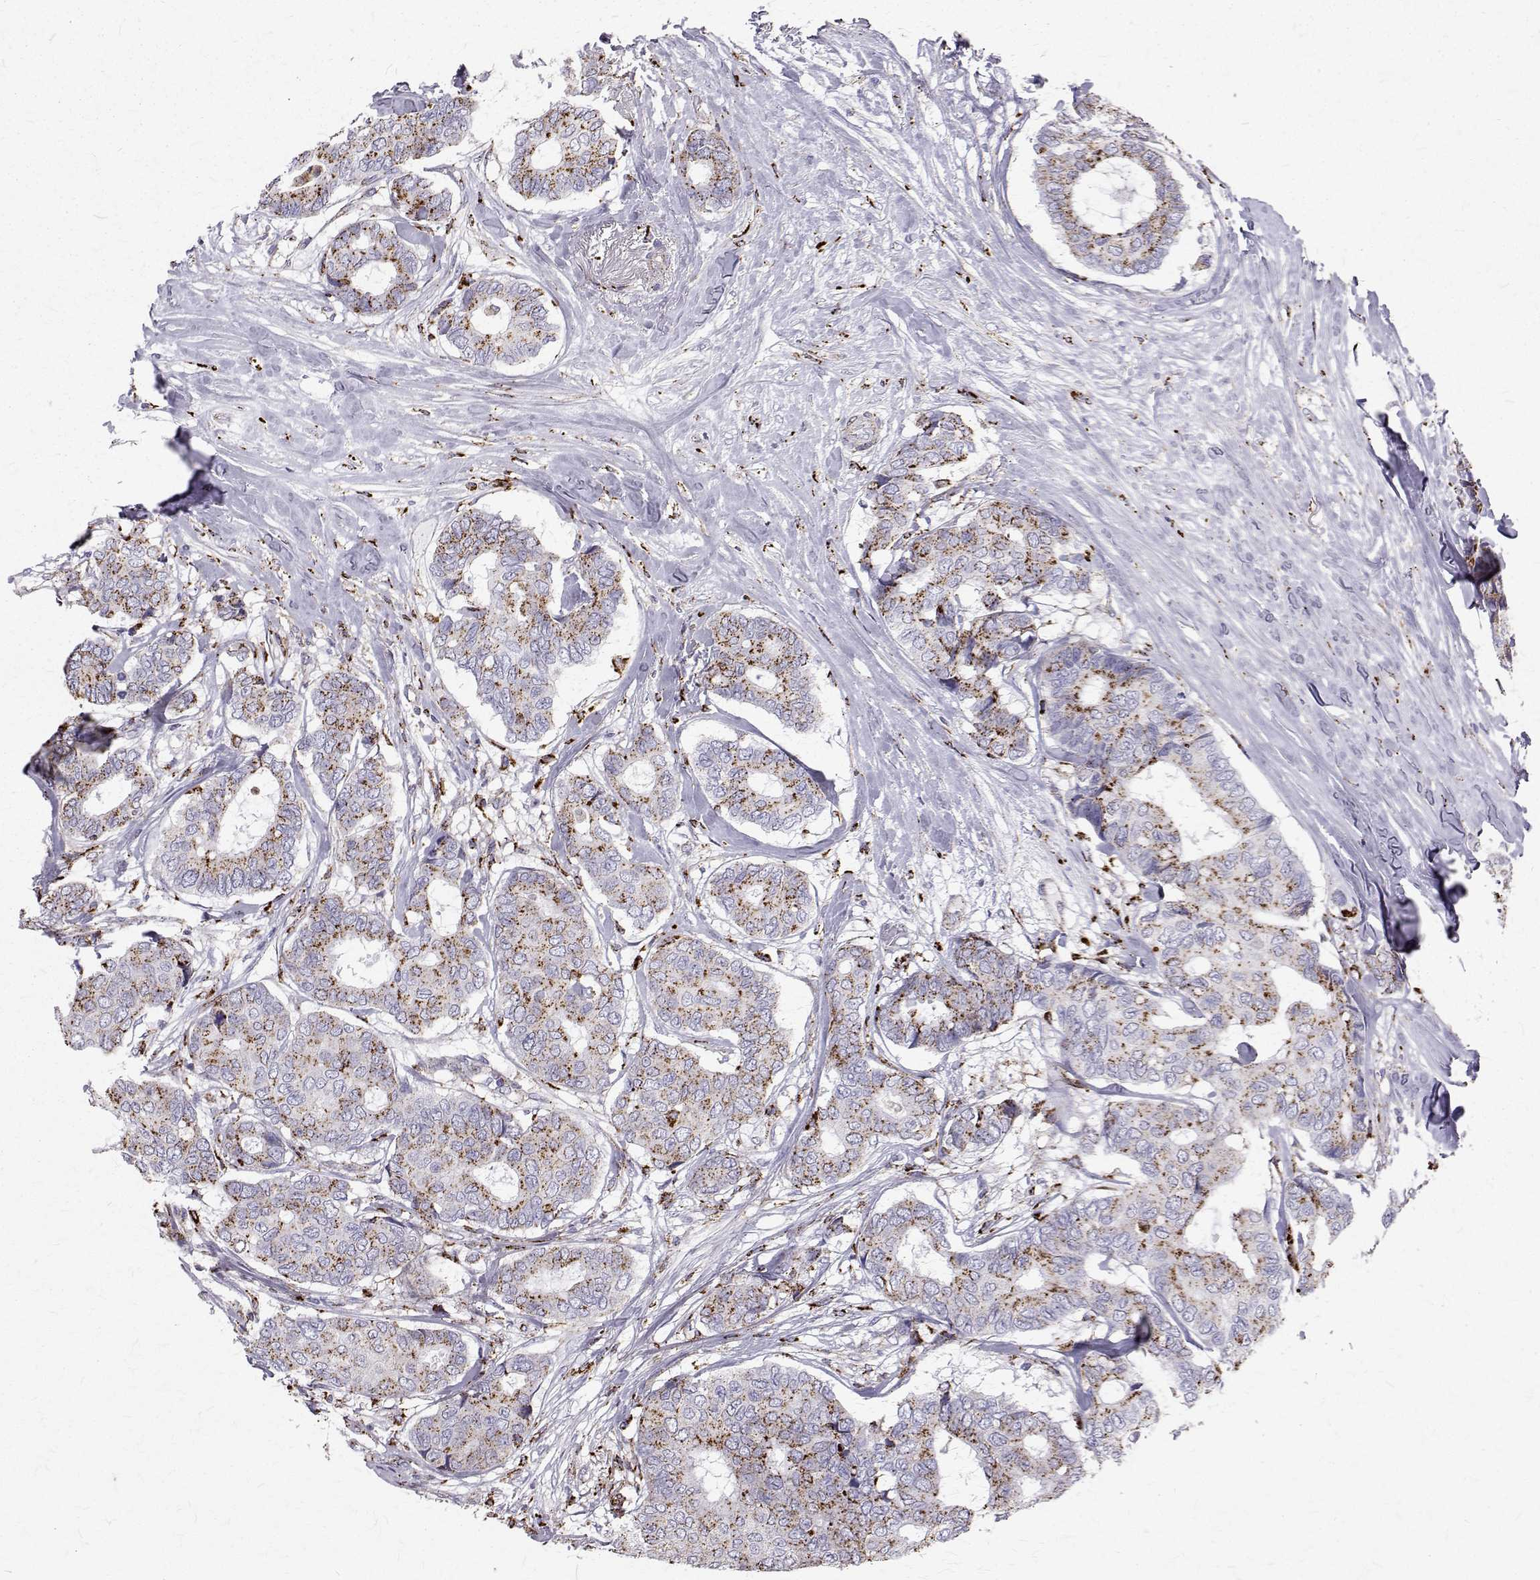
{"staining": {"intensity": "moderate", "quantity": "25%-75%", "location": "cytoplasmic/membranous"}, "tissue": "breast cancer", "cell_type": "Tumor cells", "image_type": "cancer", "snomed": [{"axis": "morphology", "description": "Duct carcinoma"}, {"axis": "topography", "description": "Breast"}], "caption": "Intraductal carcinoma (breast) stained for a protein exhibits moderate cytoplasmic/membranous positivity in tumor cells. Nuclei are stained in blue.", "gene": "TPP1", "patient": {"sex": "female", "age": 75}}